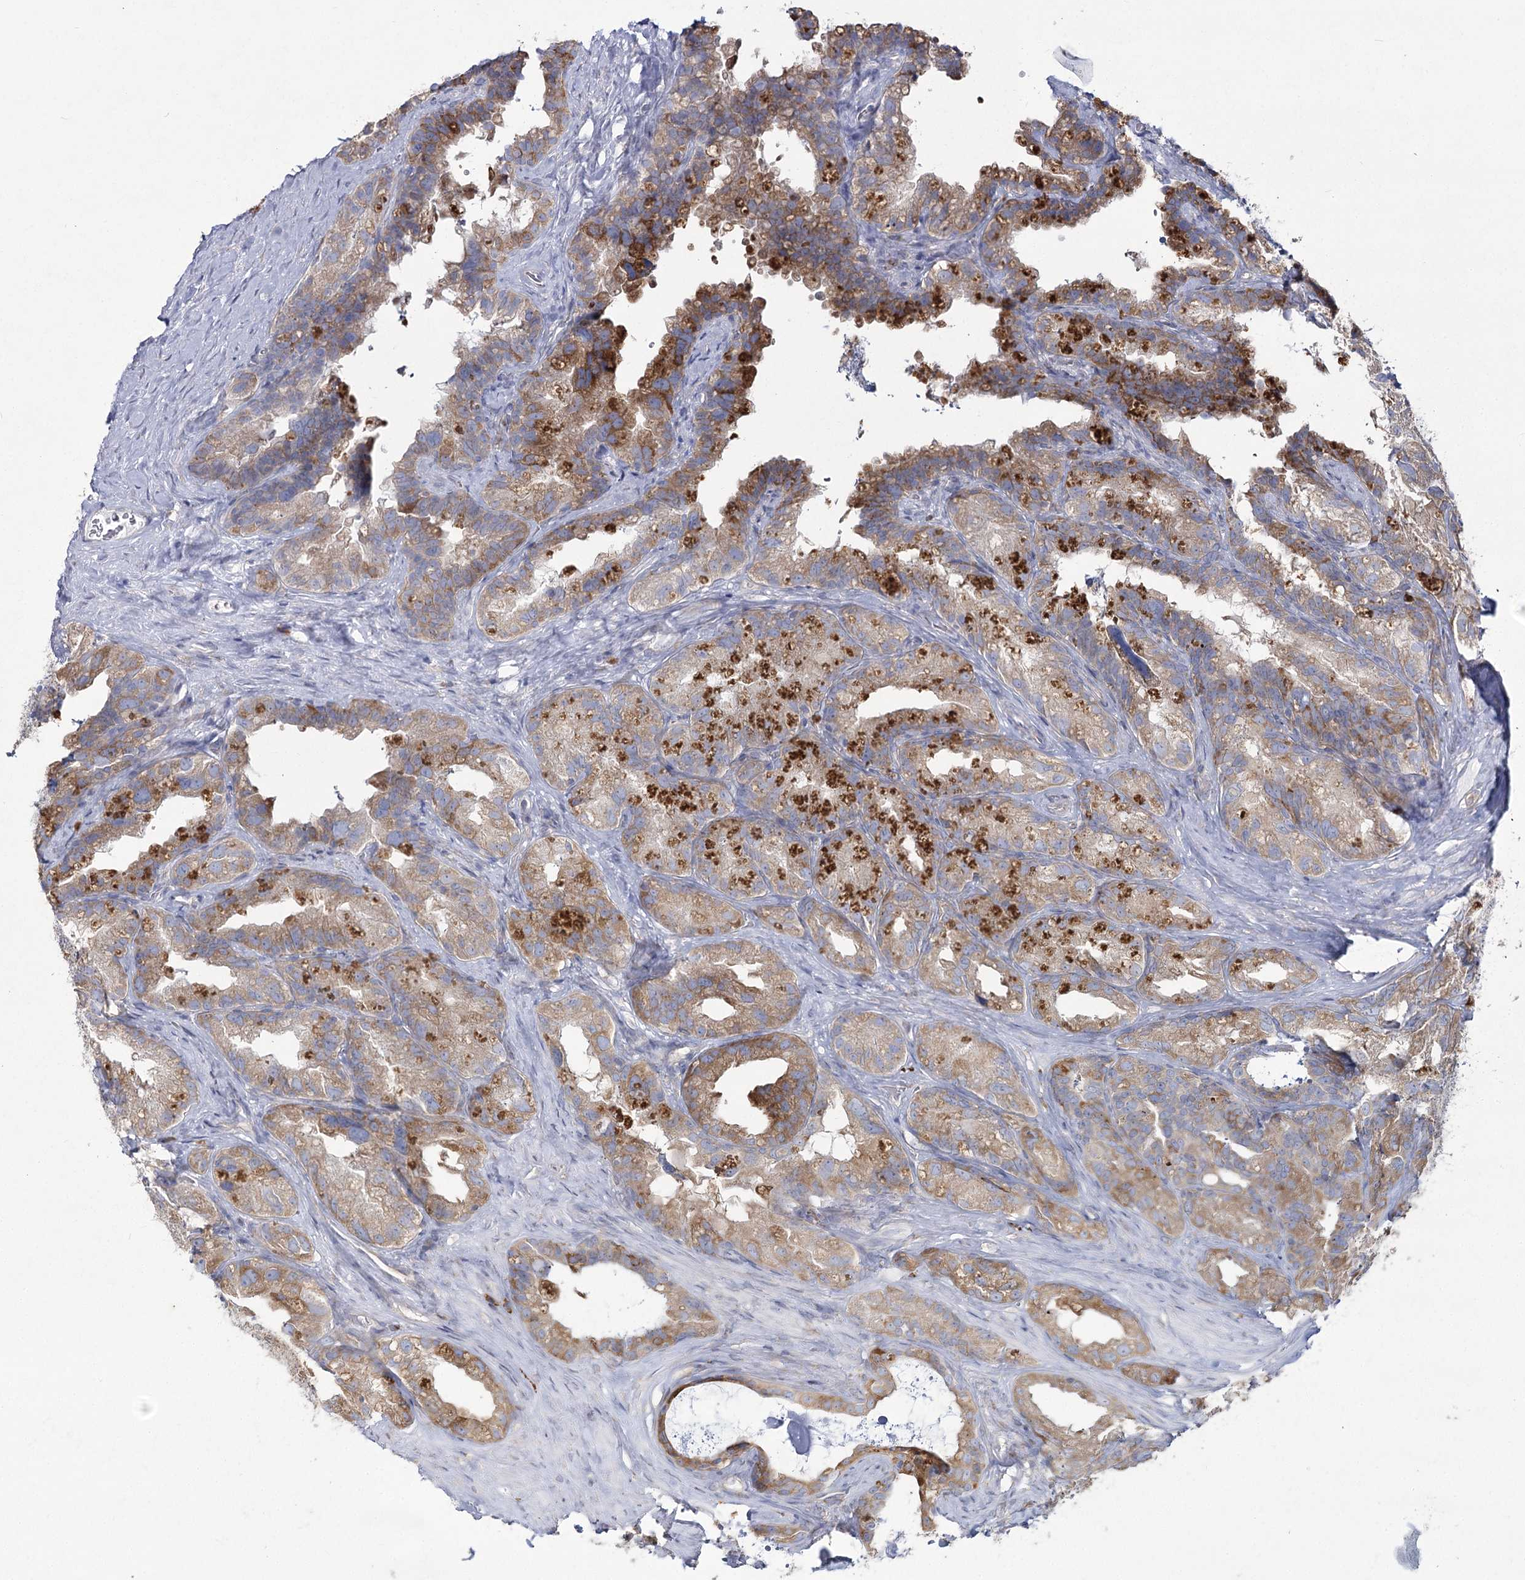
{"staining": {"intensity": "moderate", "quantity": ">75%", "location": "cytoplasmic/membranous"}, "tissue": "seminal vesicle", "cell_type": "Glandular cells", "image_type": "normal", "snomed": [{"axis": "morphology", "description": "Normal tissue, NOS"}, {"axis": "topography", "description": "Seminal veicle"}], "caption": "This is an image of immunohistochemistry (IHC) staining of unremarkable seminal vesicle, which shows moderate staining in the cytoplasmic/membranous of glandular cells.", "gene": "NHLRC2", "patient": {"sex": "male", "age": 60}}